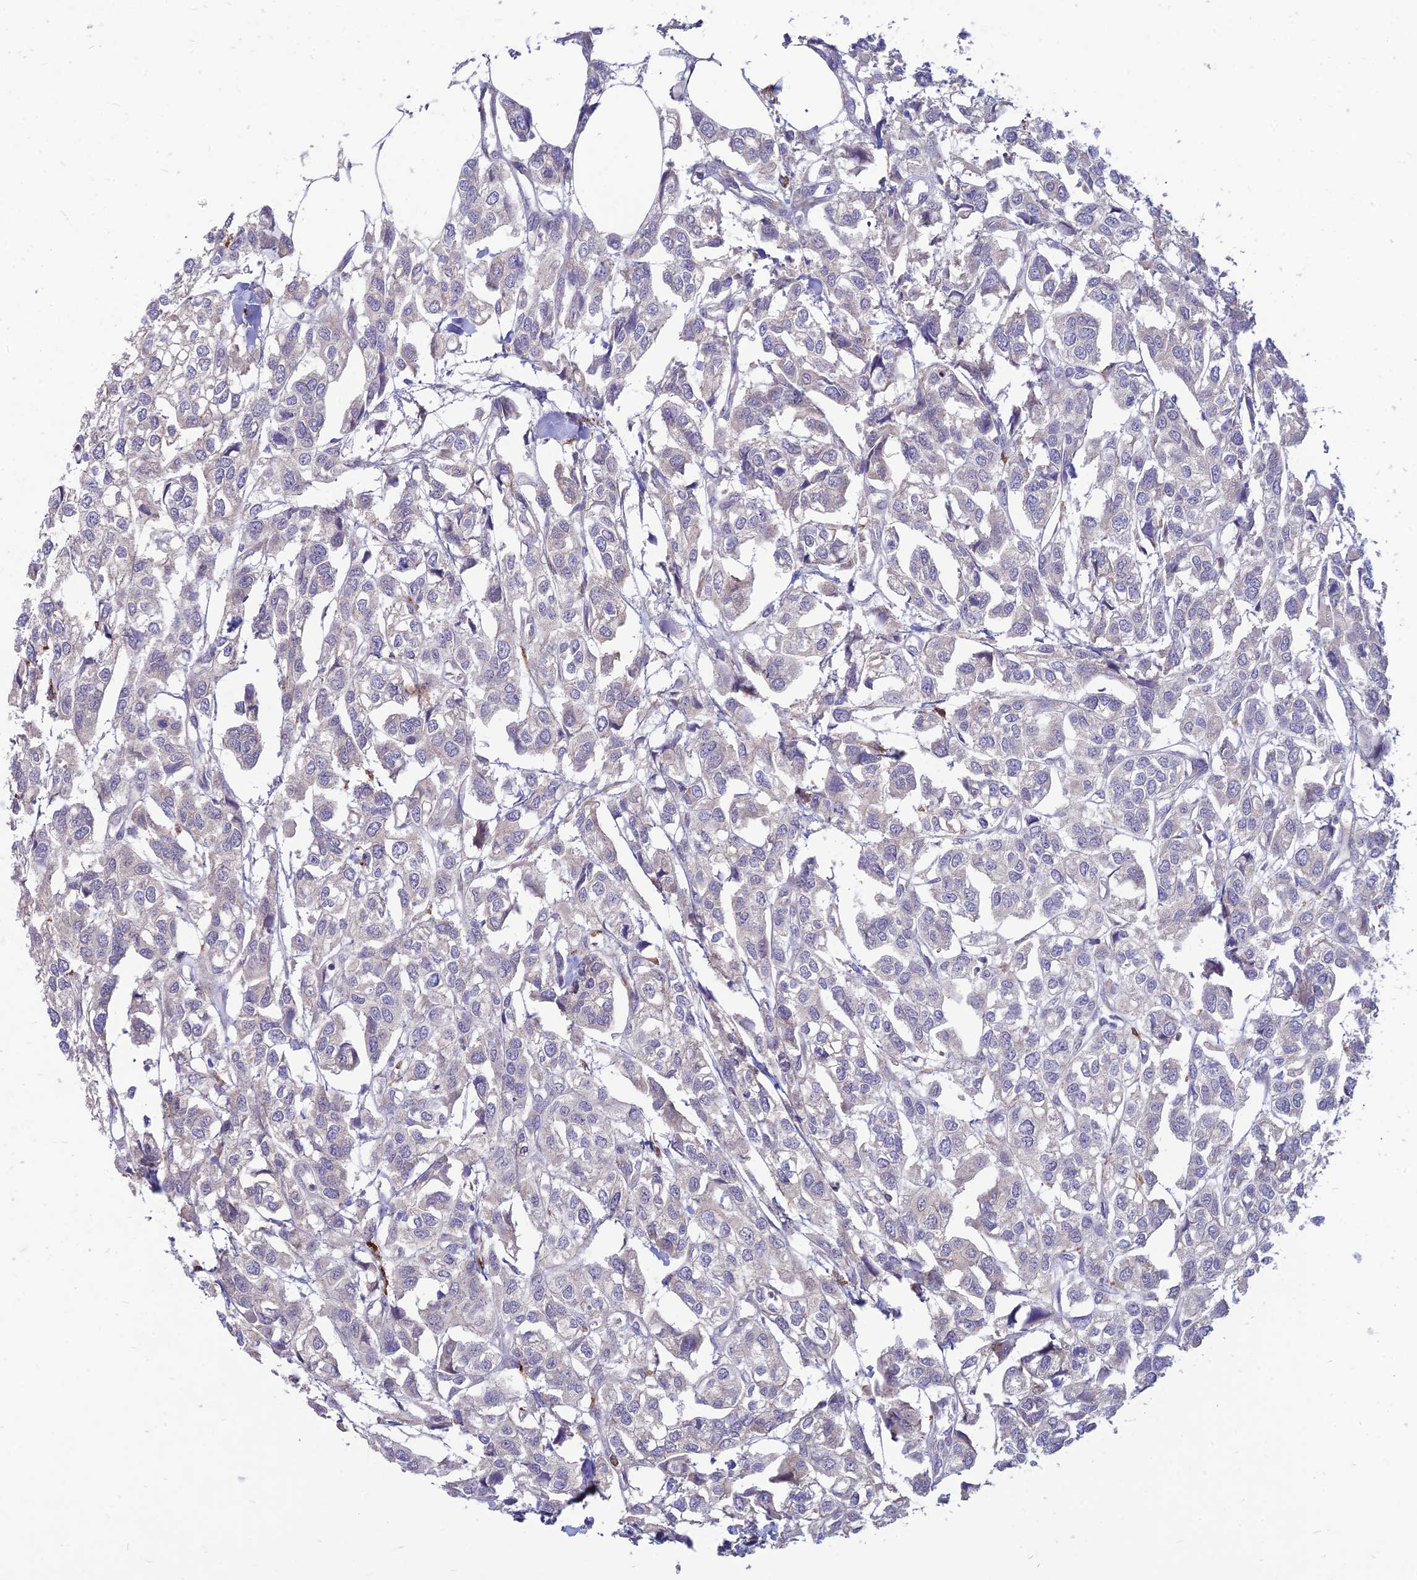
{"staining": {"intensity": "negative", "quantity": "none", "location": "none"}, "tissue": "urothelial cancer", "cell_type": "Tumor cells", "image_type": "cancer", "snomed": [{"axis": "morphology", "description": "Urothelial carcinoma, High grade"}, {"axis": "topography", "description": "Urinary bladder"}], "caption": "Tumor cells are negative for brown protein staining in urothelial carcinoma (high-grade).", "gene": "PHKA2", "patient": {"sex": "male", "age": 67}}